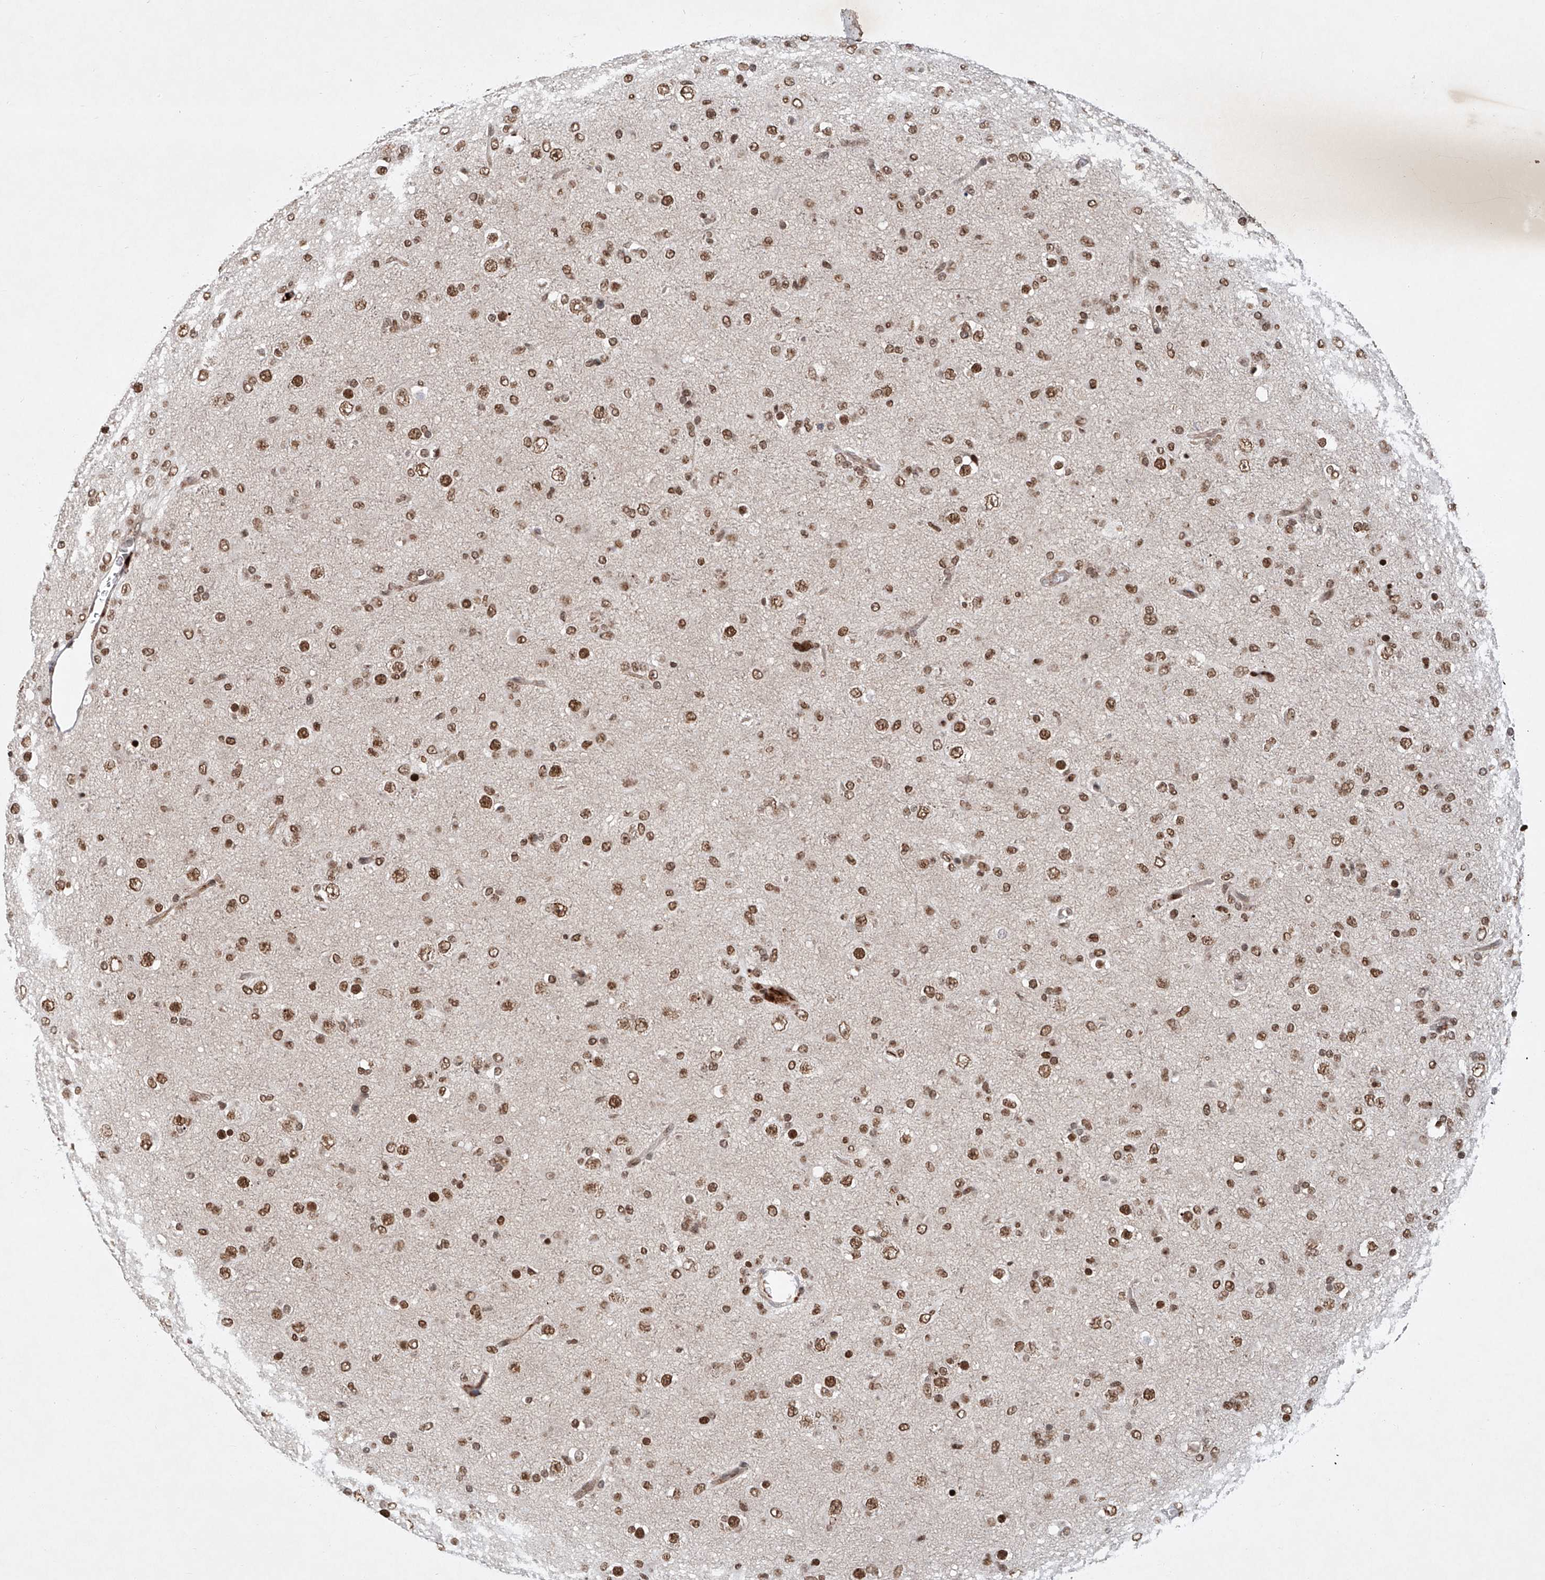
{"staining": {"intensity": "moderate", "quantity": ">75%", "location": "nuclear"}, "tissue": "glioma", "cell_type": "Tumor cells", "image_type": "cancer", "snomed": [{"axis": "morphology", "description": "Glioma, malignant, Low grade"}, {"axis": "topography", "description": "Brain"}], "caption": "Immunohistochemical staining of human malignant glioma (low-grade) demonstrates moderate nuclear protein staining in approximately >75% of tumor cells.", "gene": "ZNF470", "patient": {"sex": "male", "age": 65}}